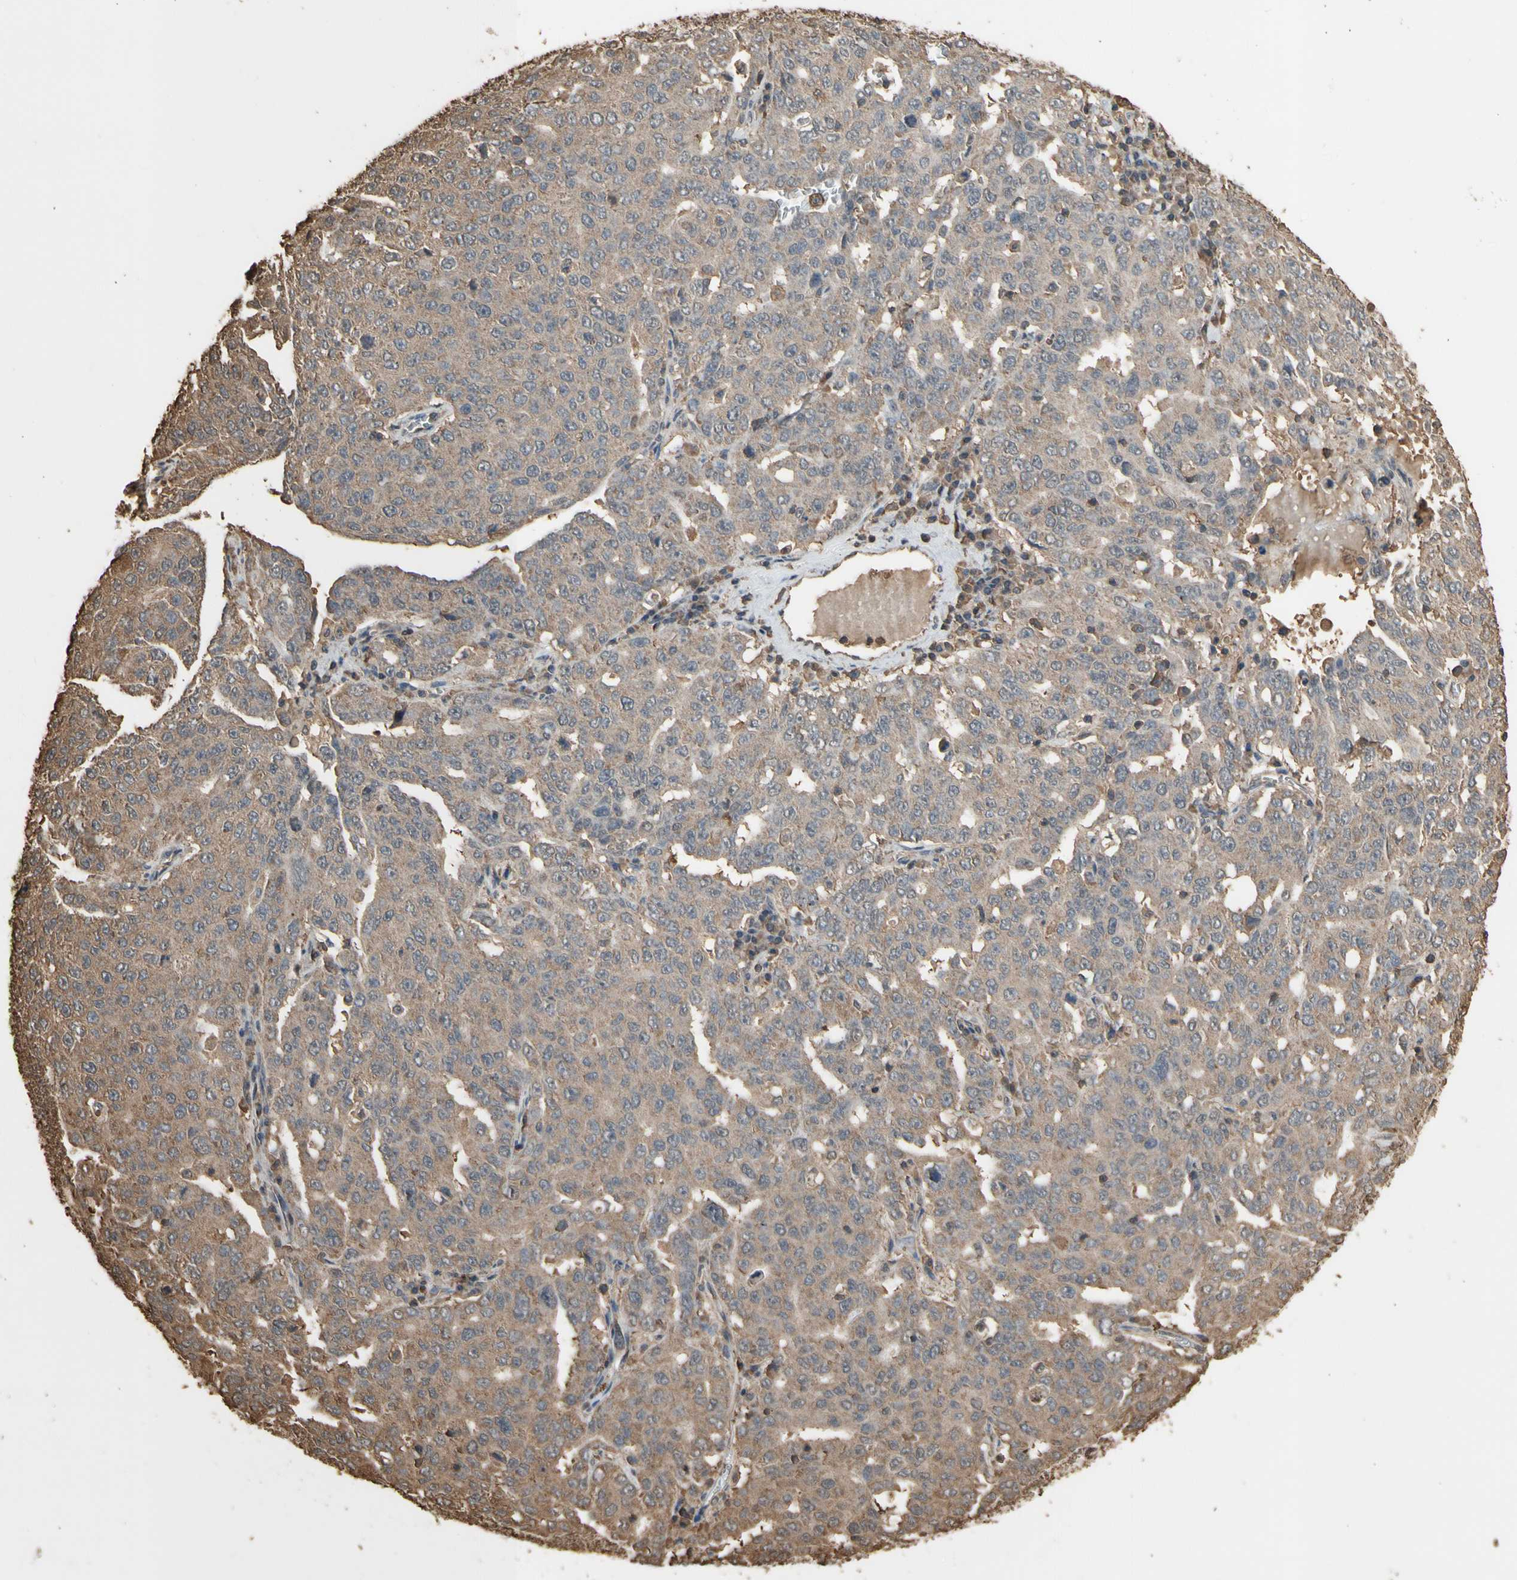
{"staining": {"intensity": "moderate", "quantity": ">75%", "location": "cytoplasmic/membranous"}, "tissue": "ovarian cancer", "cell_type": "Tumor cells", "image_type": "cancer", "snomed": [{"axis": "morphology", "description": "Carcinoma, endometroid"}, {"axis": "topography", "description": "Ovary"}], "caption": "Ovarian cancer was stained to show a protein in brown. There is medium levels of moderate cytoplasmic/membranous expression in about >75% of tumor cells.", "gene": "TNFSF13B", "patient": {"sex": "female", "age": 62}}